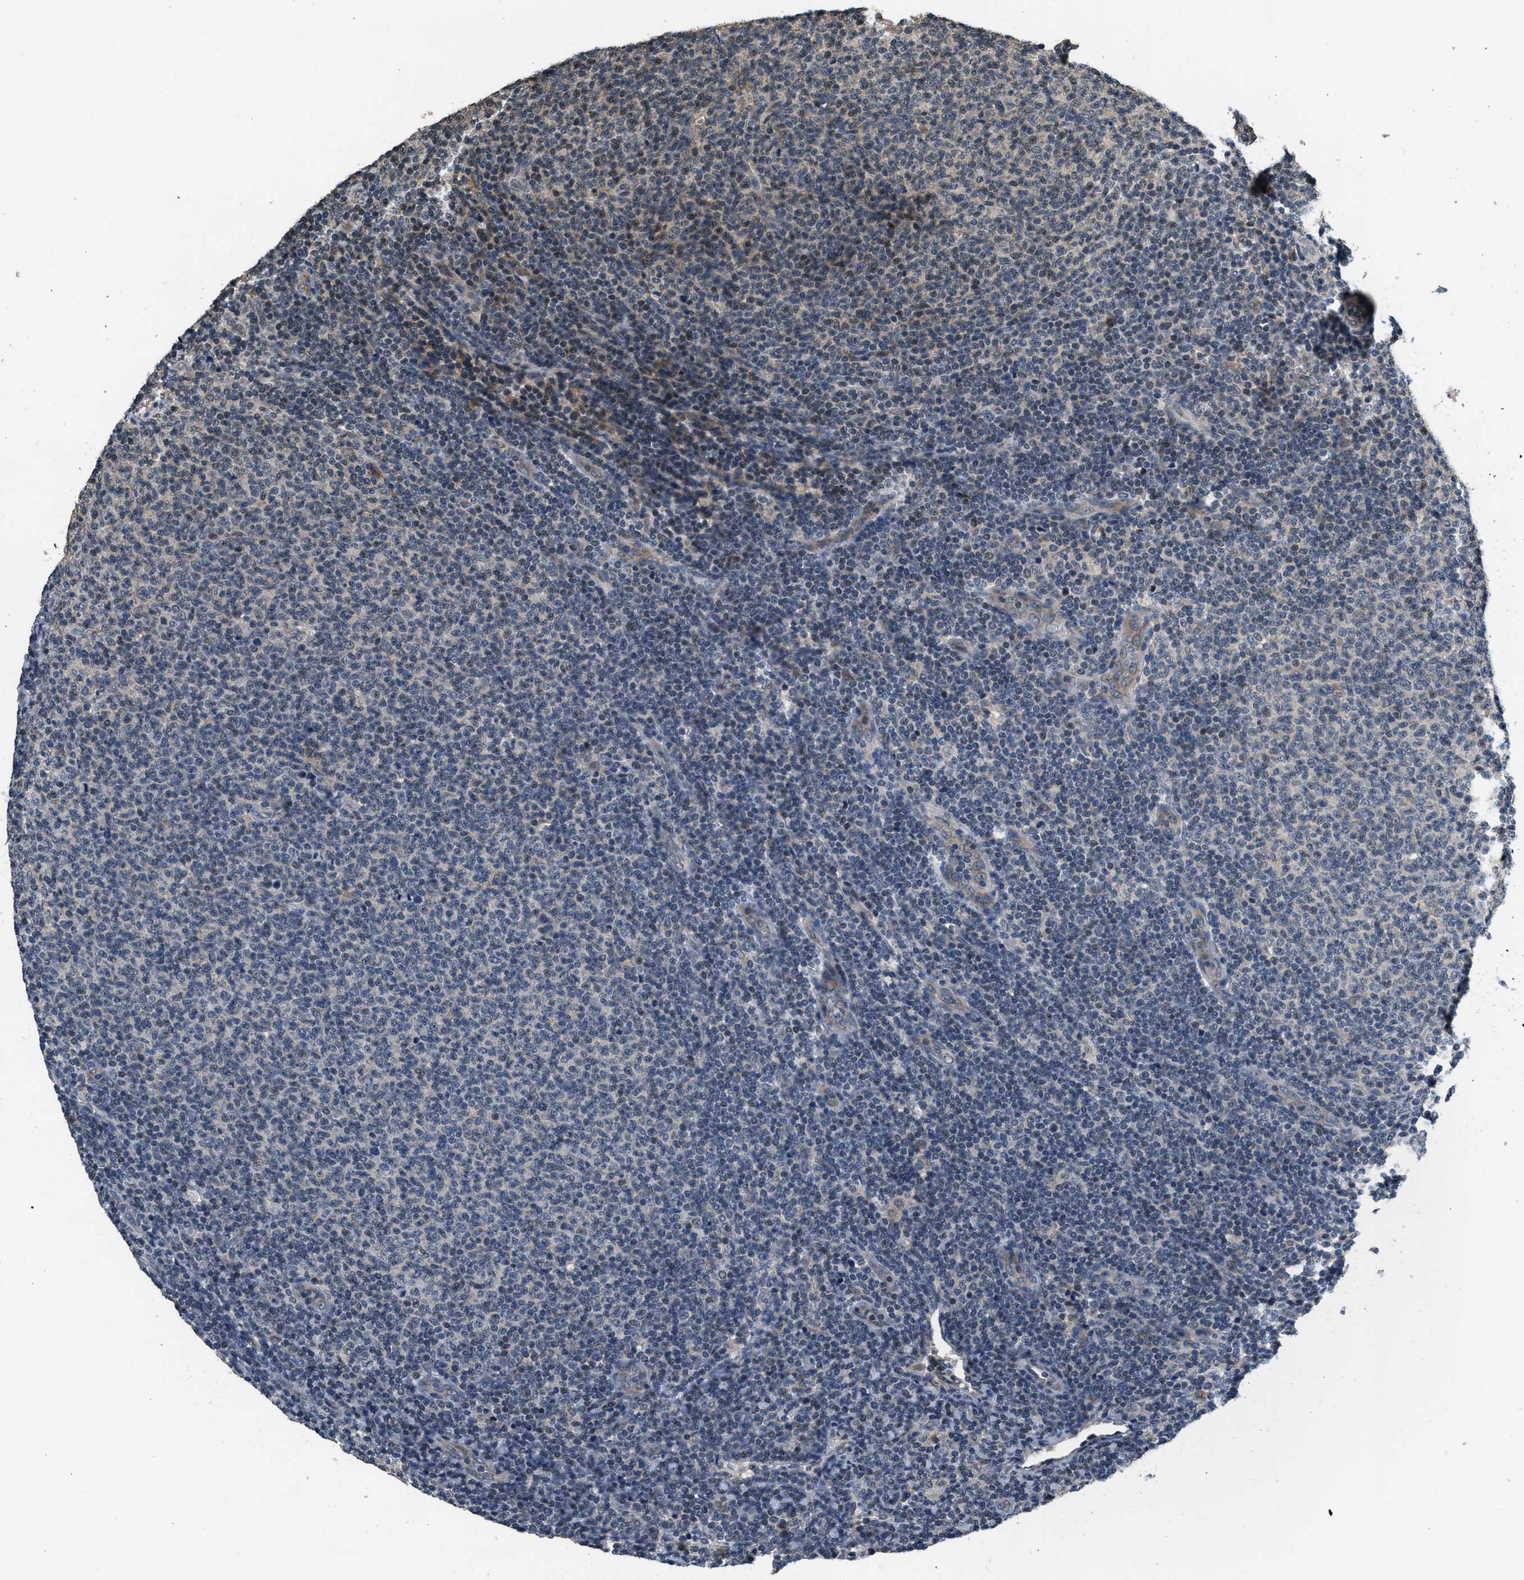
{"staining": {"intensity": "weak", "quantity": "<25%", "location": "nuclear"}, "tissue": "lymphoma", "cell_type": "Tumor cells", "image_type": "cancer", "snomed": [{"axis": "morphology", "description": "Malignant lymphoma, non-Hodgkin's type, Low grade"}, {"axis": "topography", "description": "Lymph node"}], "caption": "A photomicrograph of lymphoma stained for a protein reveals no brown staining in tumor cells.", "gene": "NAT1", "patient": {"sex": "male", "age": 66}}